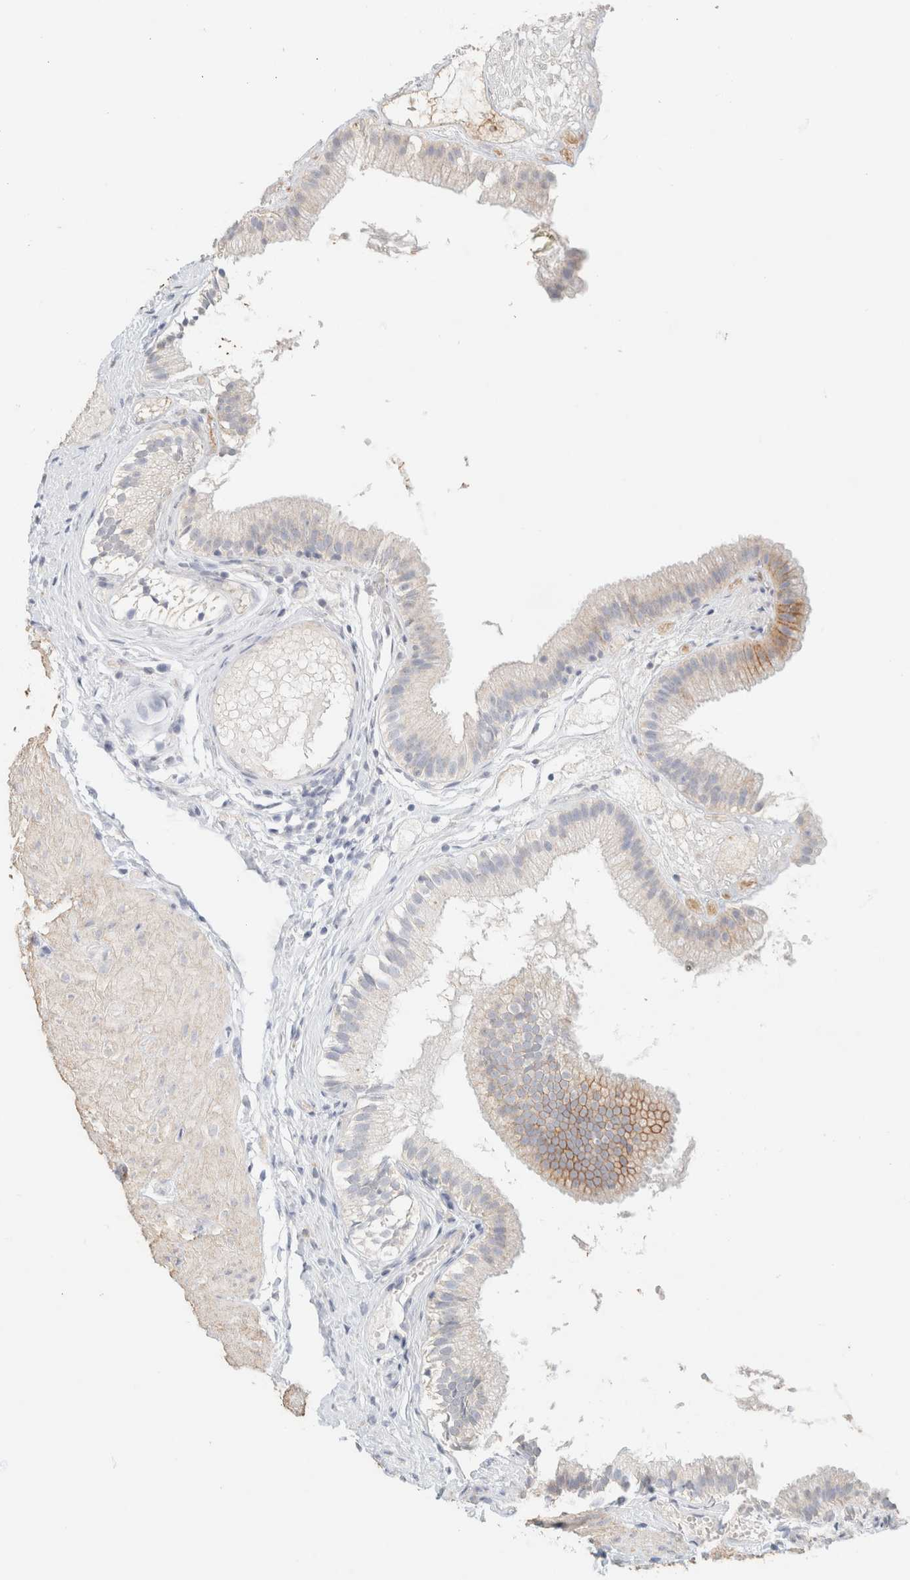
{"staining": {"intensity": "moderate", "quantity": "<25%", "location": "cytoplasmic/membranous"}, "tissue": "gallbladder", "cell_type": "Glandular cells", "image_type": "normal", "snomed": [{"axis": "morphology", "description": "Normal tissue, NOS"}, {"axis": "topography", "description": "Gallbladder"}], "caption": "There is low levels of moderate cytoplasmic/membranous staining in glandular cells of unremarkable gallbladder, as demonstrated by immunohistochemical staining (brown color).", "gene": "CA12", "patient": {"sex": "female", "age": 26}}